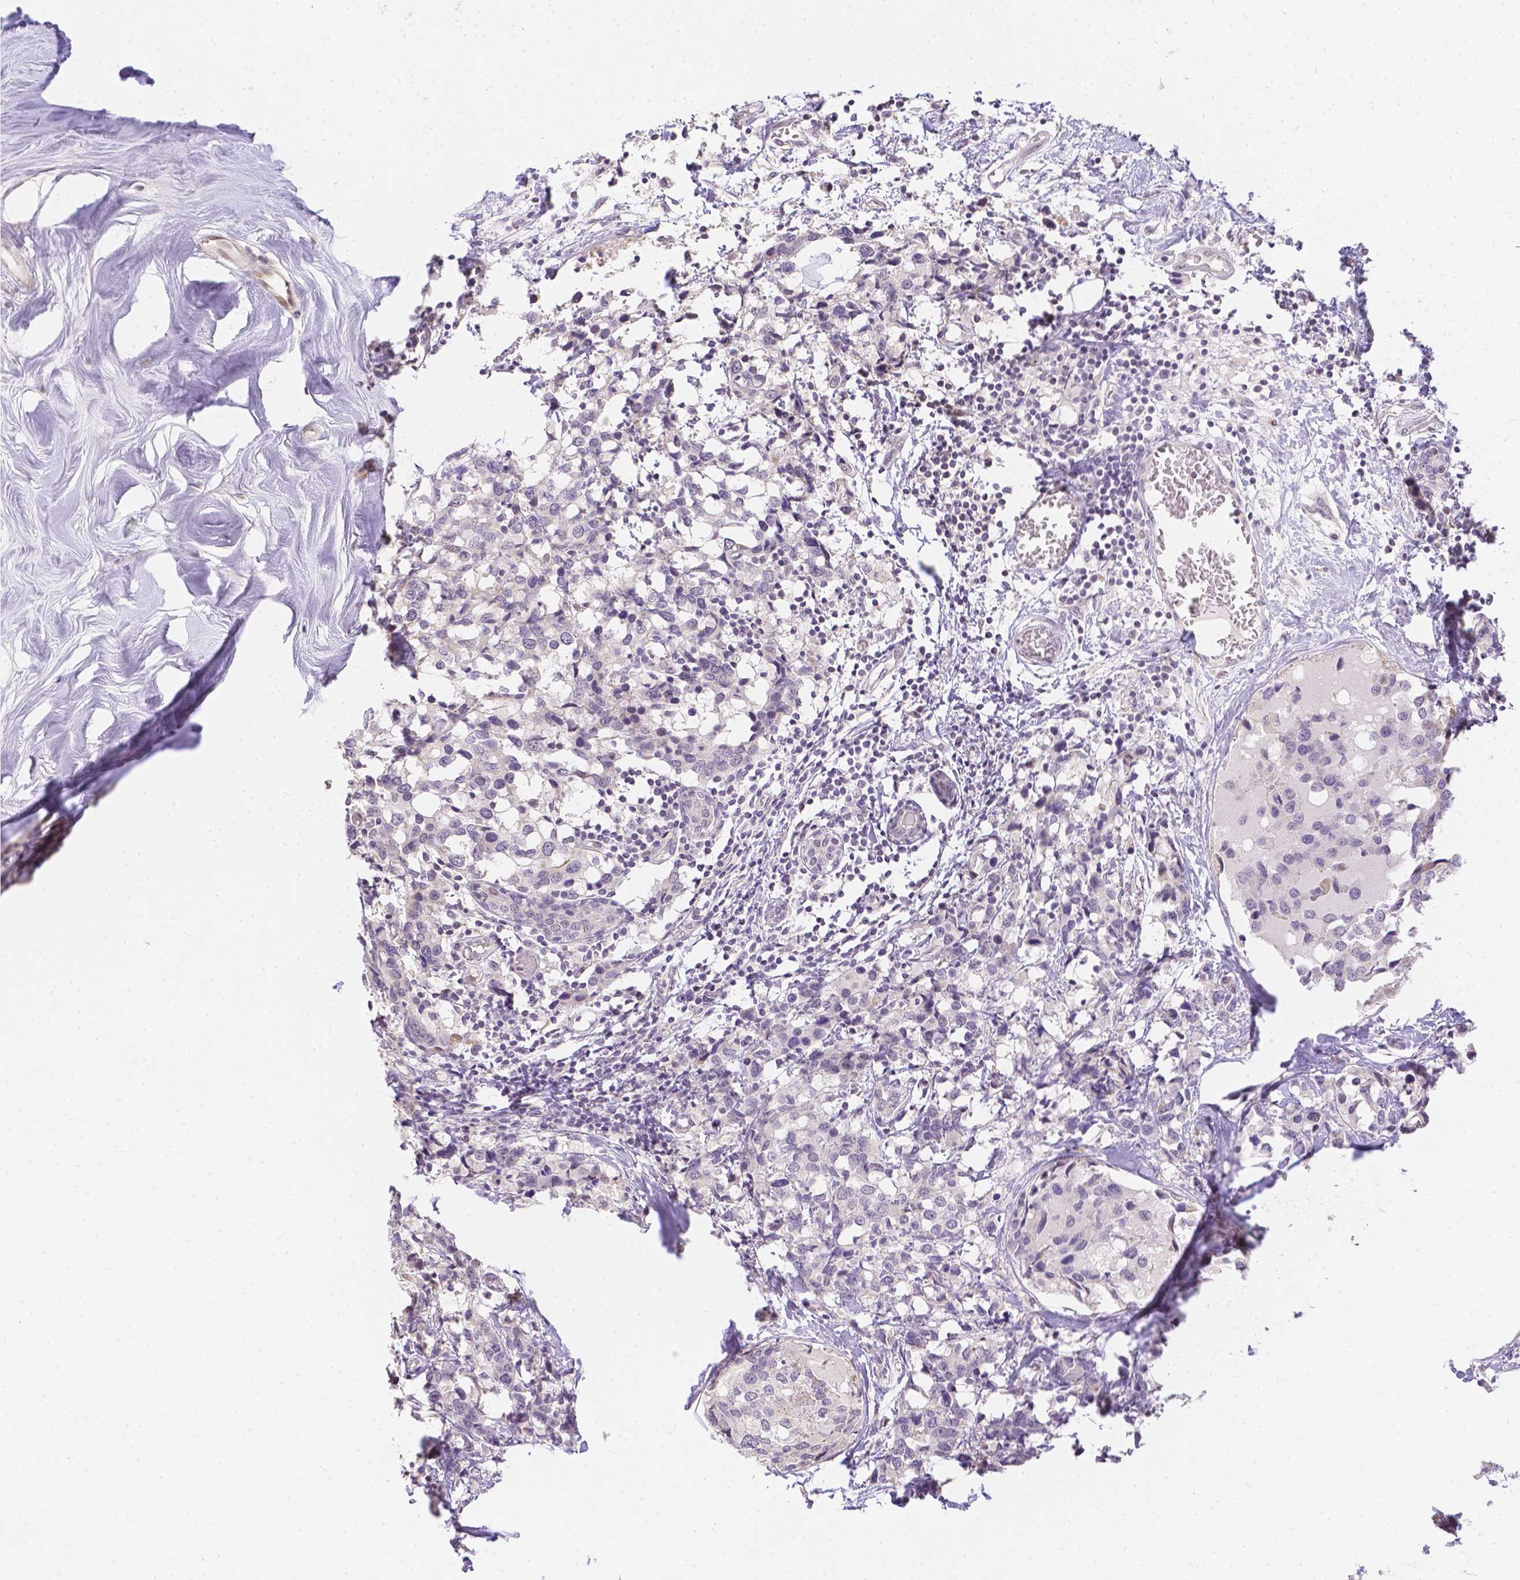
{"staining": {"intensity": "negative", "quantity": "none", "location": "none"}, "tissue": "breast cancer", "cell_type": "Tumor cells", "image_type": "cancer", "snomed": [{"axis": "morphology", "description": "Lobular carcinoma"}, {"axis": "topography", "description": "Breast"}], "caption": "This is an IHC photomicrograph of human lobular carcinoma (breast). There is no positivity in tumor cells.", "gene": "ZNF280B", "patient": {"sex": "female", "age": 59}}